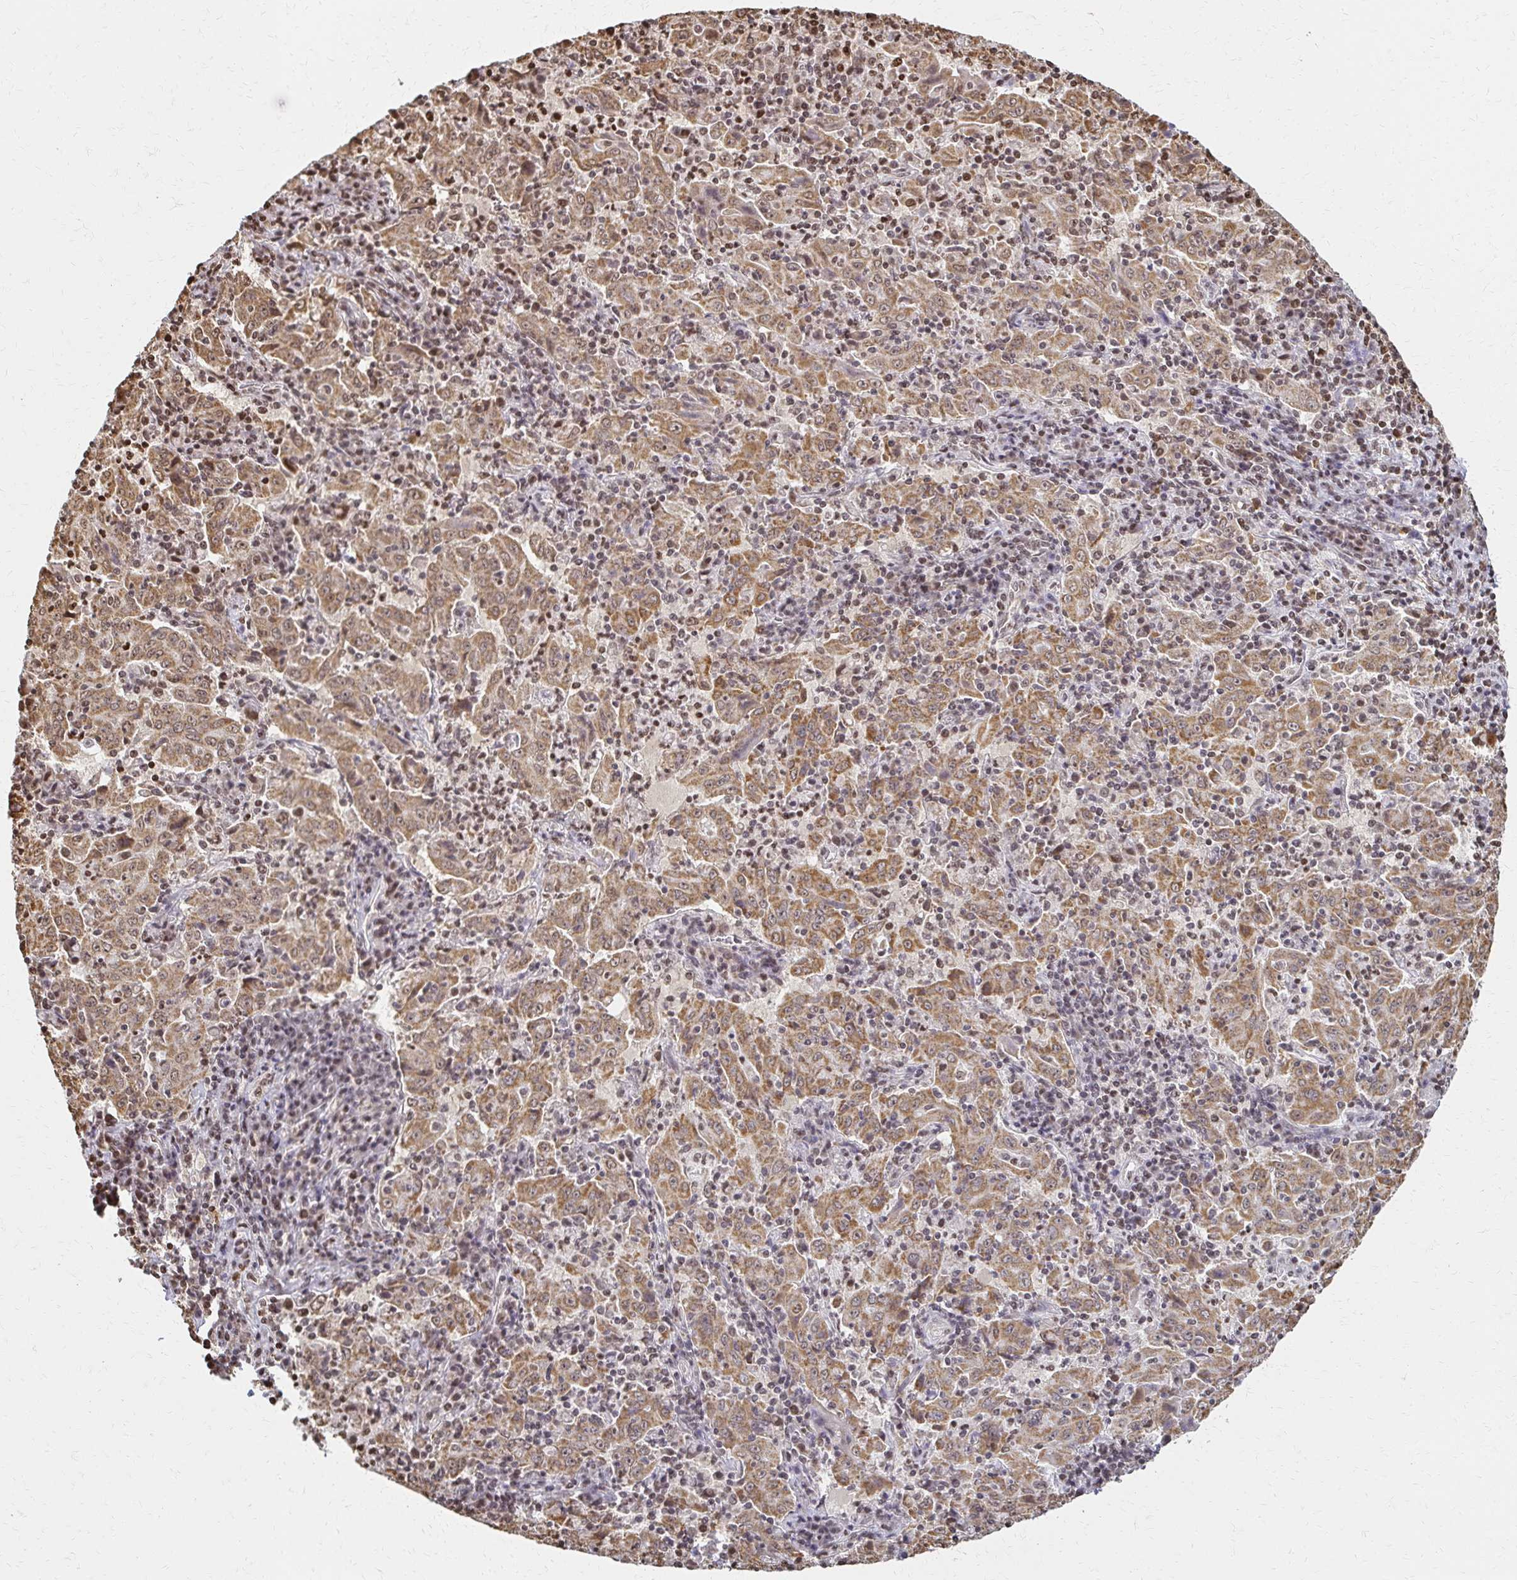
{"staining": {"intensity": "moderate", "quantity": ">75%", "location": "cytoplasmic/membranous"}, "tissue": "pancreatic cancer", "cell_type": "Tumor cells", "image_type": "cancer", "snomed": [{"axis": "morphology", "description": "Adenocarcinoma, NOS"}, {"axis": "topography", "description": "Pancreas"}], "caption": "Immunohistochemical staining of human adenocarcinoma (pancreatic) exhibits medium levels of moderate cytoplasmic/membranous protein expression in approximately >75% of tumor cells.", "gene": "HOXA9", "patient": {"sex": "male", "age": 63}}